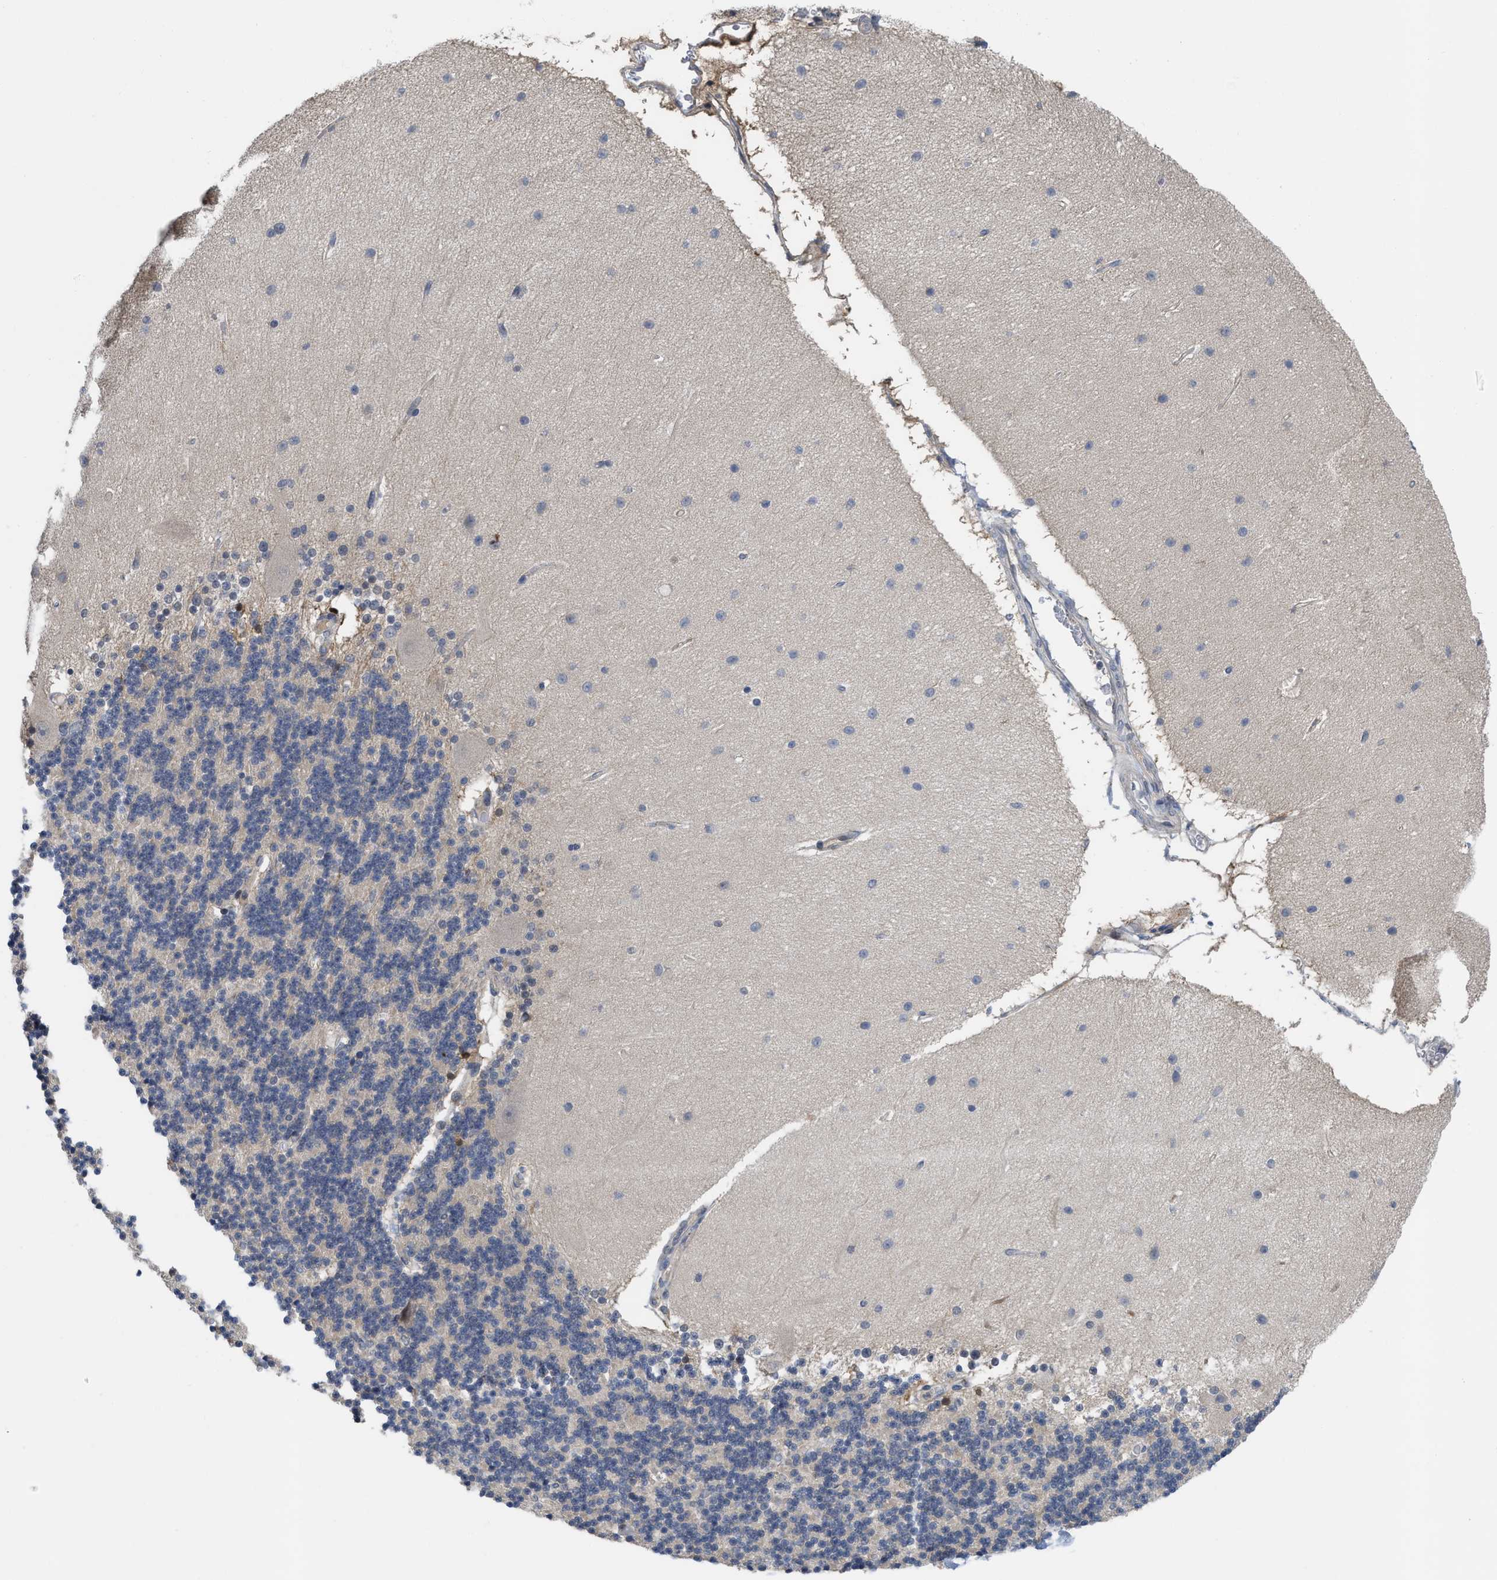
{"staining": {"intensity": "negative", "quantity": "none", "location": "none"}, "tissue": "cerebellum", "cell_type": "Cells in granular layer", "image_type": "normal", "snomed": [{"axis": "morphology", "description": "Normal tissue, NOS"}, {"axis": "topography", "description": "Cerebellum"}], "caption": "DAB (3,3'-diaminobenzidine) immunohistochemical staining of benign cerebellum demonstrates no significant expression in cells in granular layer. Brightfield microscopy of immunohistochemistry (IHC) stained with DAB (3,3'-diaminobenzidine) (brown) and hematoxylin (blue), captured at high magnification.", "gene": "LDAF1", "patient": {"sex": "female", "age": 54}}